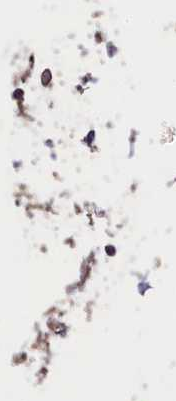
{"staining": {"intensity": "moderate", "quantity": ">75%", "location": "cytoplasmic/membranous"}, "tissue": "carcinoid", "cell_type": "Tumor cells", "image_type": "cancer", "snomed": [{"axis": "morphology", "description": "Carcinoma, NOS"}, {"axis": "morphology", "description": "Carcinoid, malignant, NOS"}, {"axis": "topography", "description": "Urinary bladder"}], "caption": "Protein staining of carcinoma tissue displays moderate cytoplasmic/membranous expression in approximately >75% of tumor cells.", "gene": "SUPV3L1", "patient": {"sex": "male", "age": 57}}